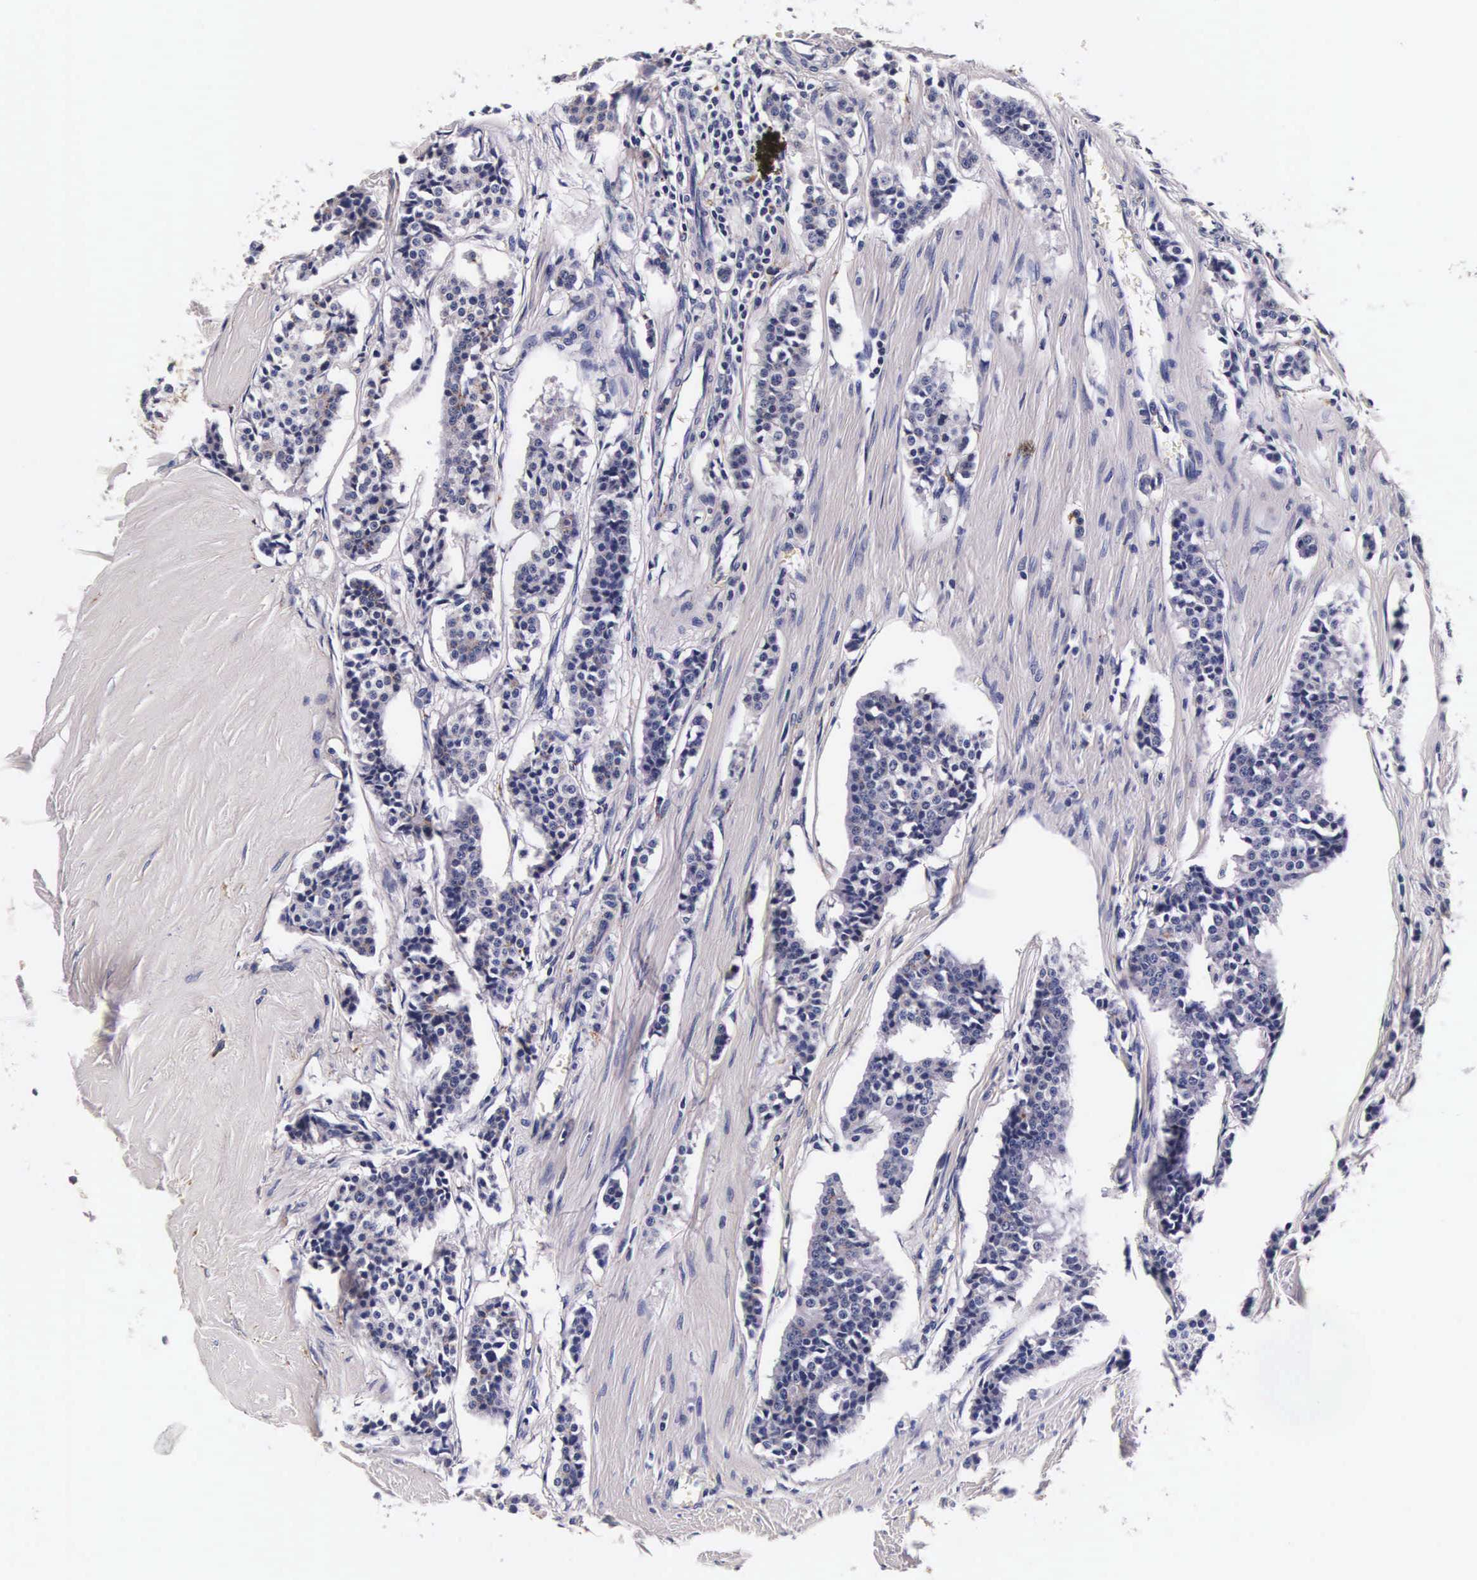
{"staining": {"intensity": "weak", "quantity": "<25%", "location": "cytoplasmic/membranous"}, "tissue": "carcinoid", "cell_type": "Tumor cells", "image_type": "cancer", "snomed": [{"axis": "morphology", "description": "Carcinoid, malignant, NOS"}, {"axis": "topography", "description": "Small intestine"}], "caption": "Tumor cells show no significant positivity in carcinoid.", "gene": "CTSB", "patient": {"sex": "male", "age": 63}}